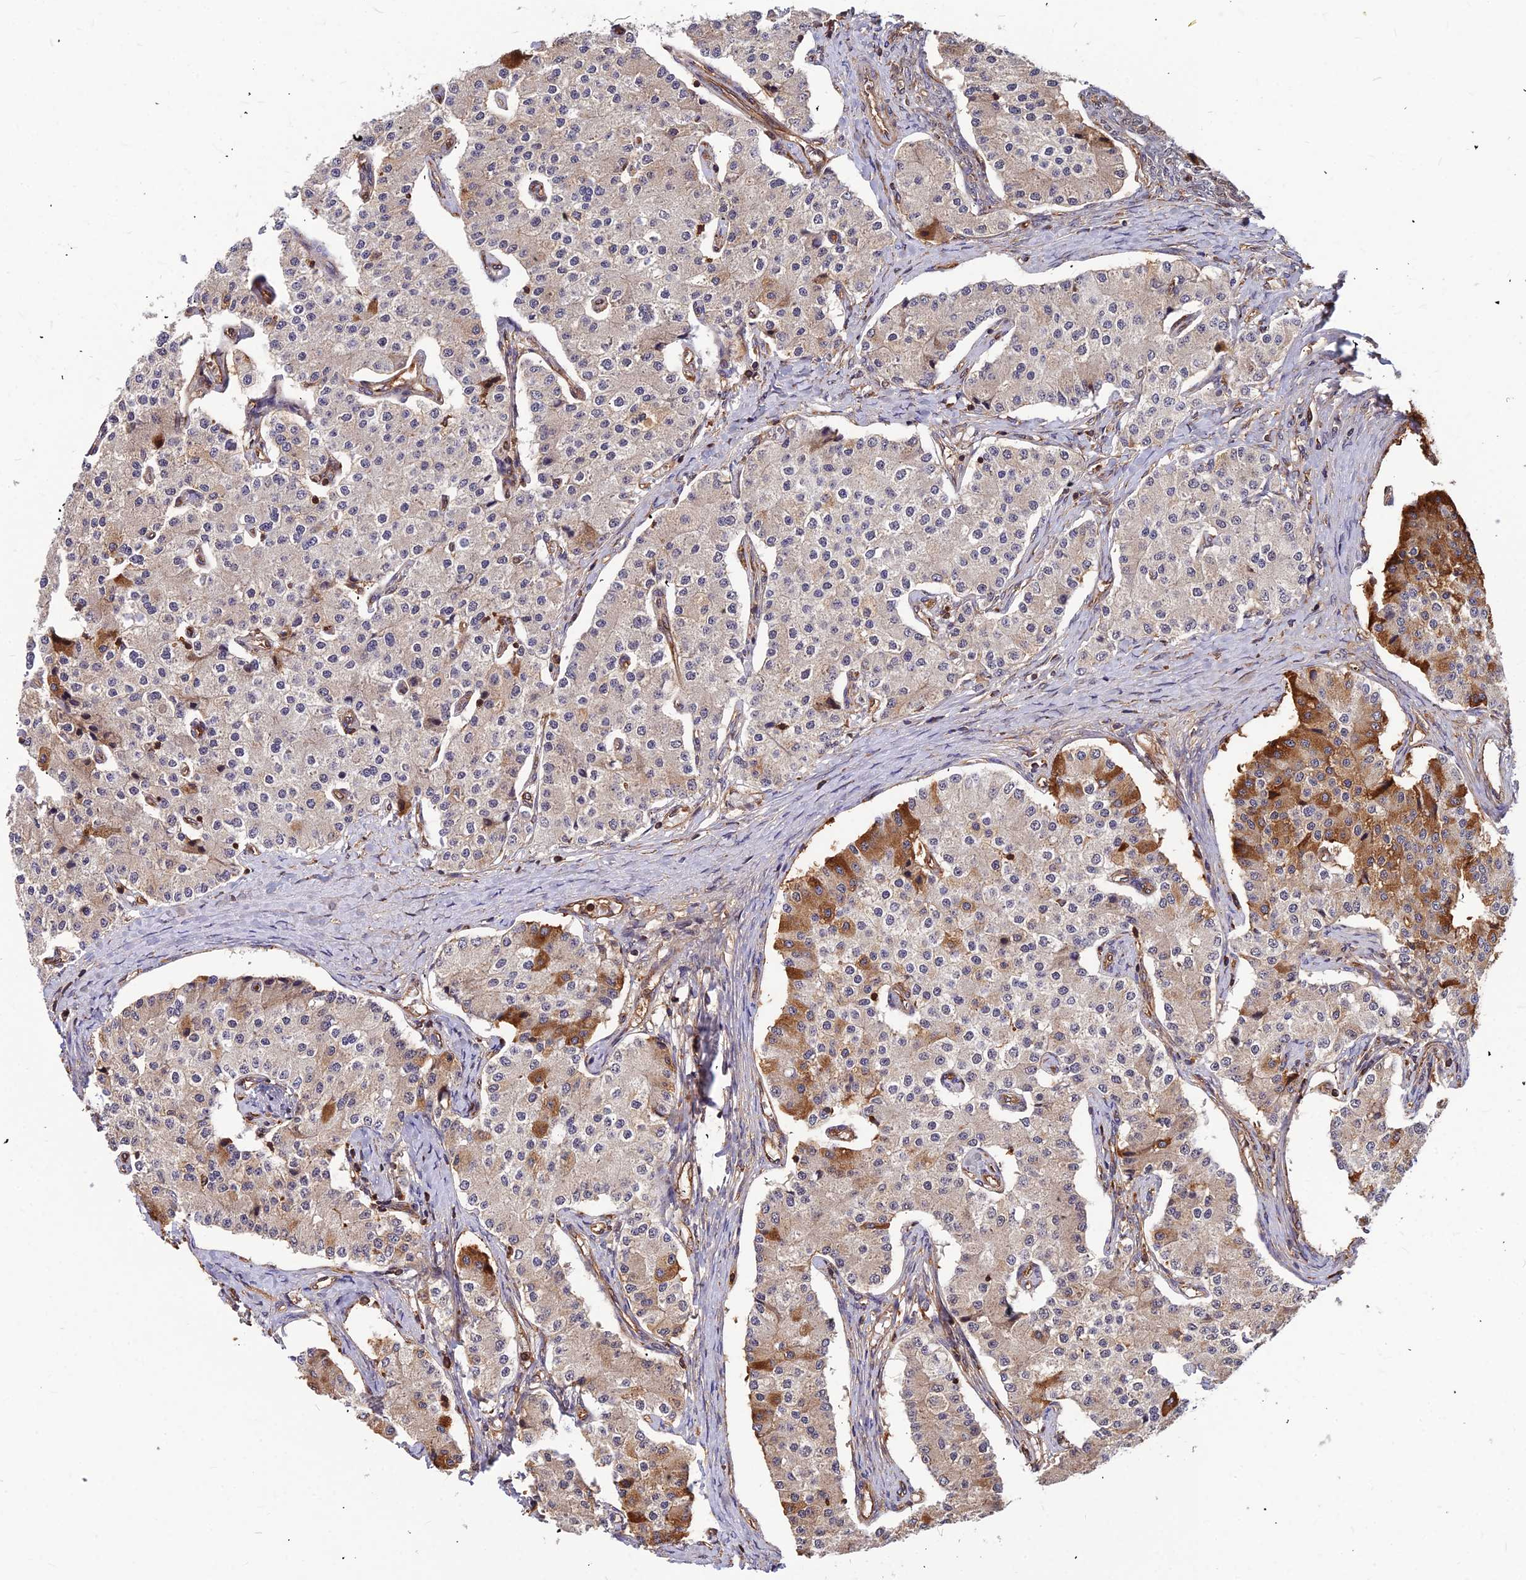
{"staining": {"intensity": "moderate", "quantity": "<25%", "location": "cytoplasmic/membranous"}, "tissue": "carcinoid", "cell_type": "Tumor cells", "image_type": "cancer", "snomed": [{"axis": "morphology", "description": "Carcinoid, malignant, NOS"}, {"axis": "topography", "description": "Colon"}], "caption": "A high-resolution histopathology image shows IHC staining of malignant carcinoid, which demonstrates moderate cytoplasmic/membranous staining in approximately <25% of tumor cells.", "gene": "ZNF467", "patient": {"sex": "female", "age": 52}}